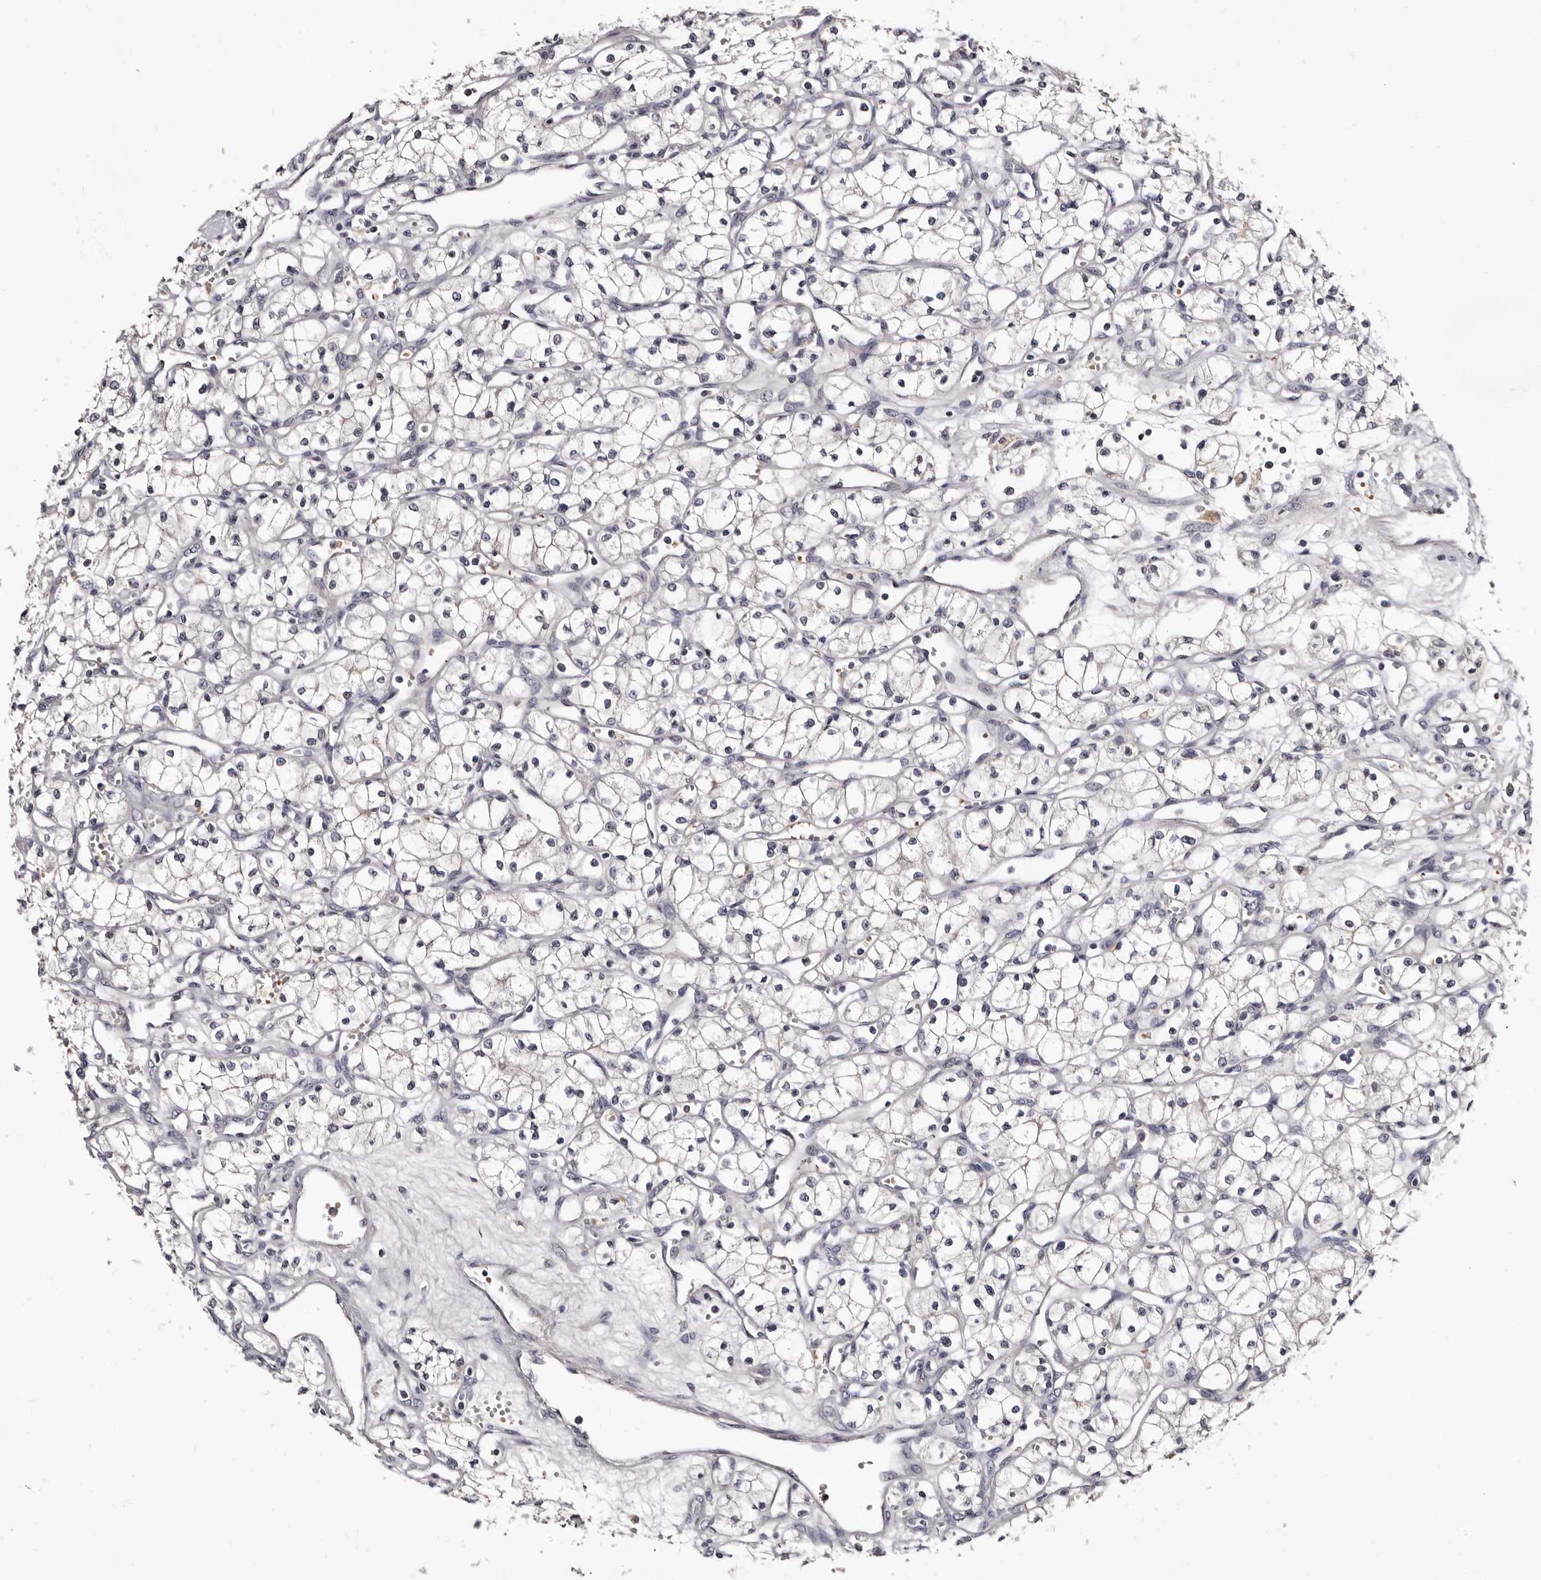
{"staining": {"intensity": "negative", "quantity": "none", "location": "none"}, "tissue": "renal cancer", "cell_type": "Tumor cells", "image_type": "cancer", "snomed": [{"axis": "morphology", "description": "Adenocarcinoma, NOS"}, {"axis": "topography", "description": "Kidney"}], "caption": "This is a micrograph of IHC staining of renal cancer (adenocarcinoma), which shows no staining in tumor cells. The staining is performed using DAB (3,3'-diaminobenzidine) brown chromogen with nuclei counter-stained in using hematoxylin.", "gene": "BPGM", "patient": {"sex": "male", "age": 59}}